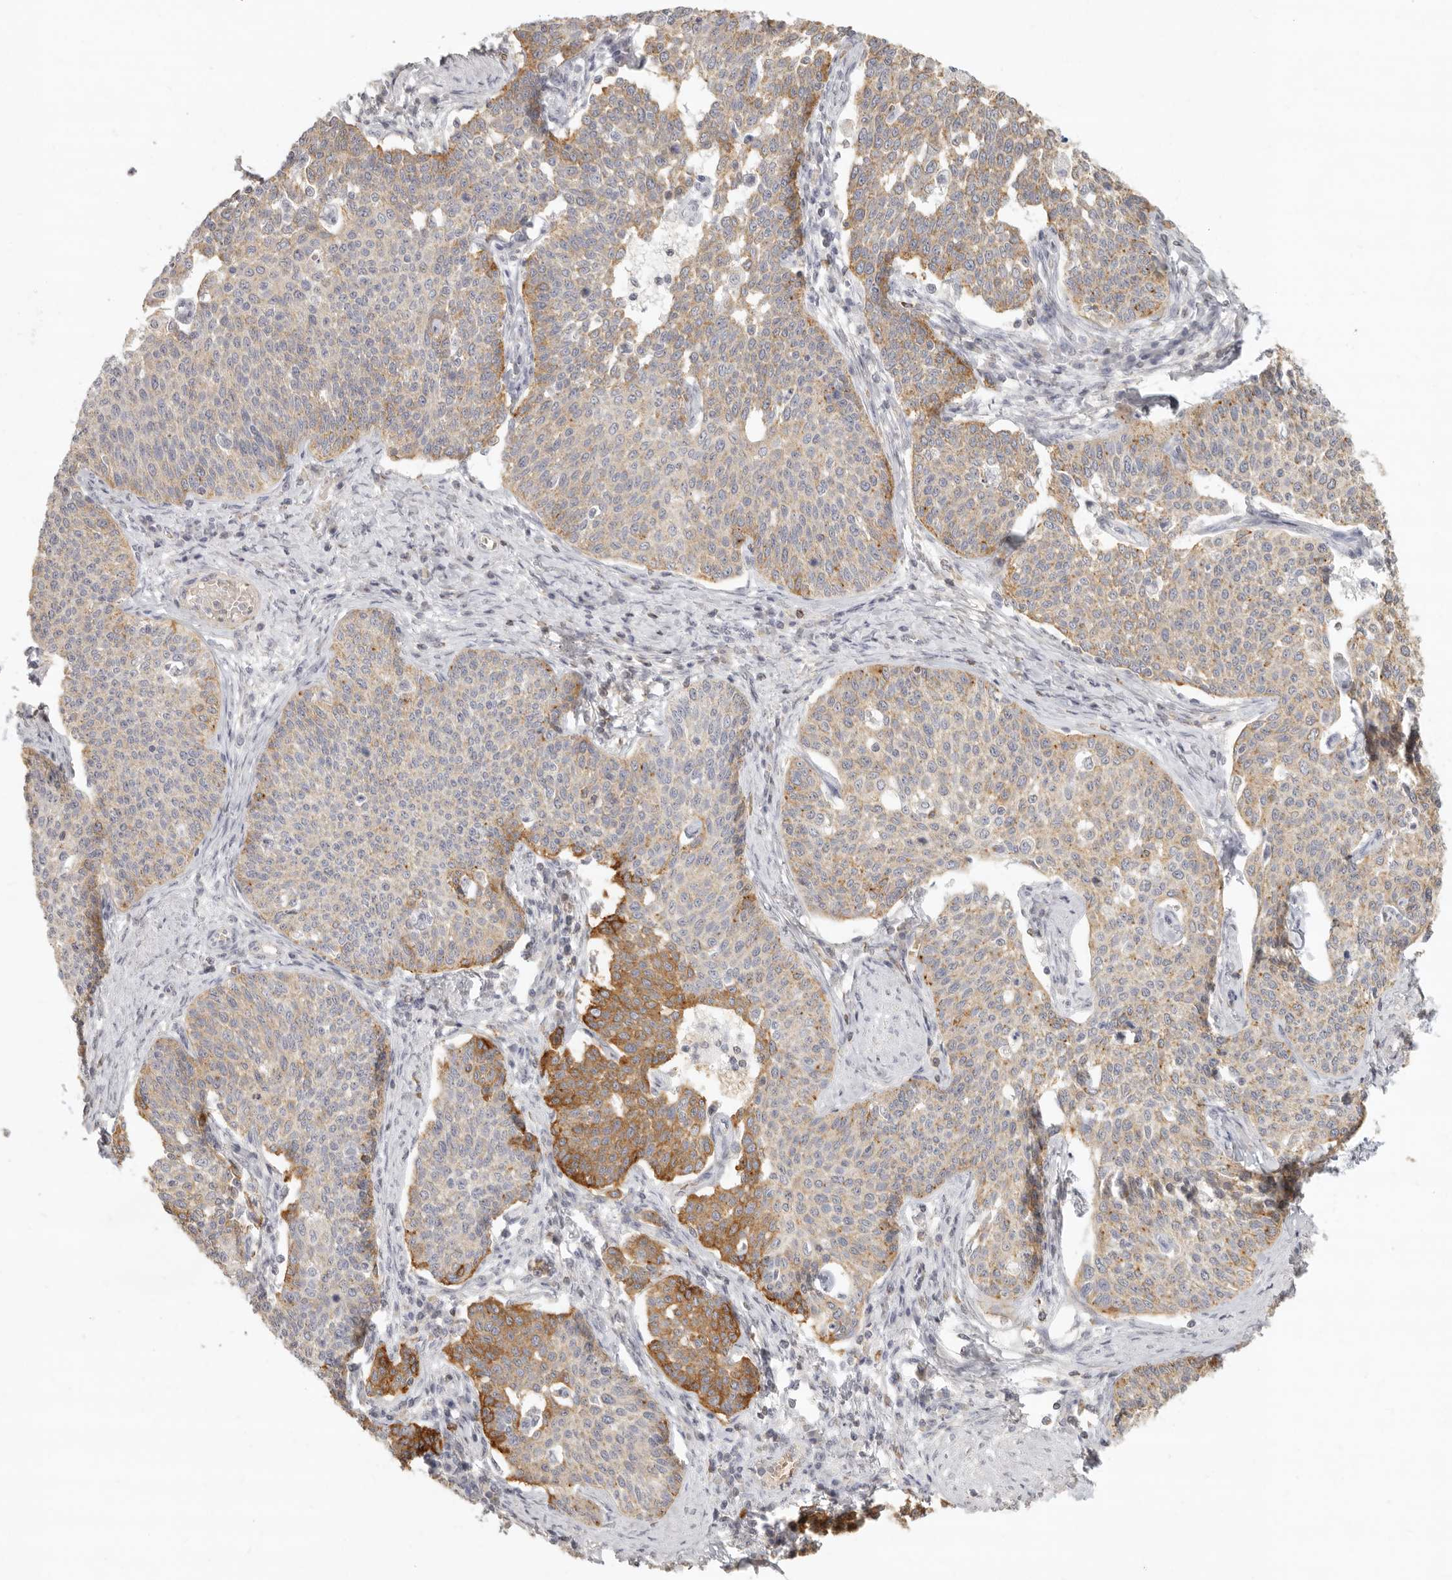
{"staining": {"intensity": "moderate", "quantity": "<25%", "location": "cytoplasmic/membranous"}, "tissue": "cervical cancer", "cell_type": "Tumor cells", "image_type": "cancer", "snomed": [{"axis": "morphology", "description": "Squamous cell carcinoma, NOS"}, {"axis": "topography", "description": "Cervix"}], "caption": "IHC histopathology image of neoplastic tissue: human cervical cancer stained using immunohistochemistry (IHC) displays low levels of moderate protein expression localized specifically in the cytoplasmic/membranous of tumor cells, appearing as a cytoplasmic/membranous brown color.", "gene": "NIBAN1", "patient": {"sex": "female", "age": 34}}